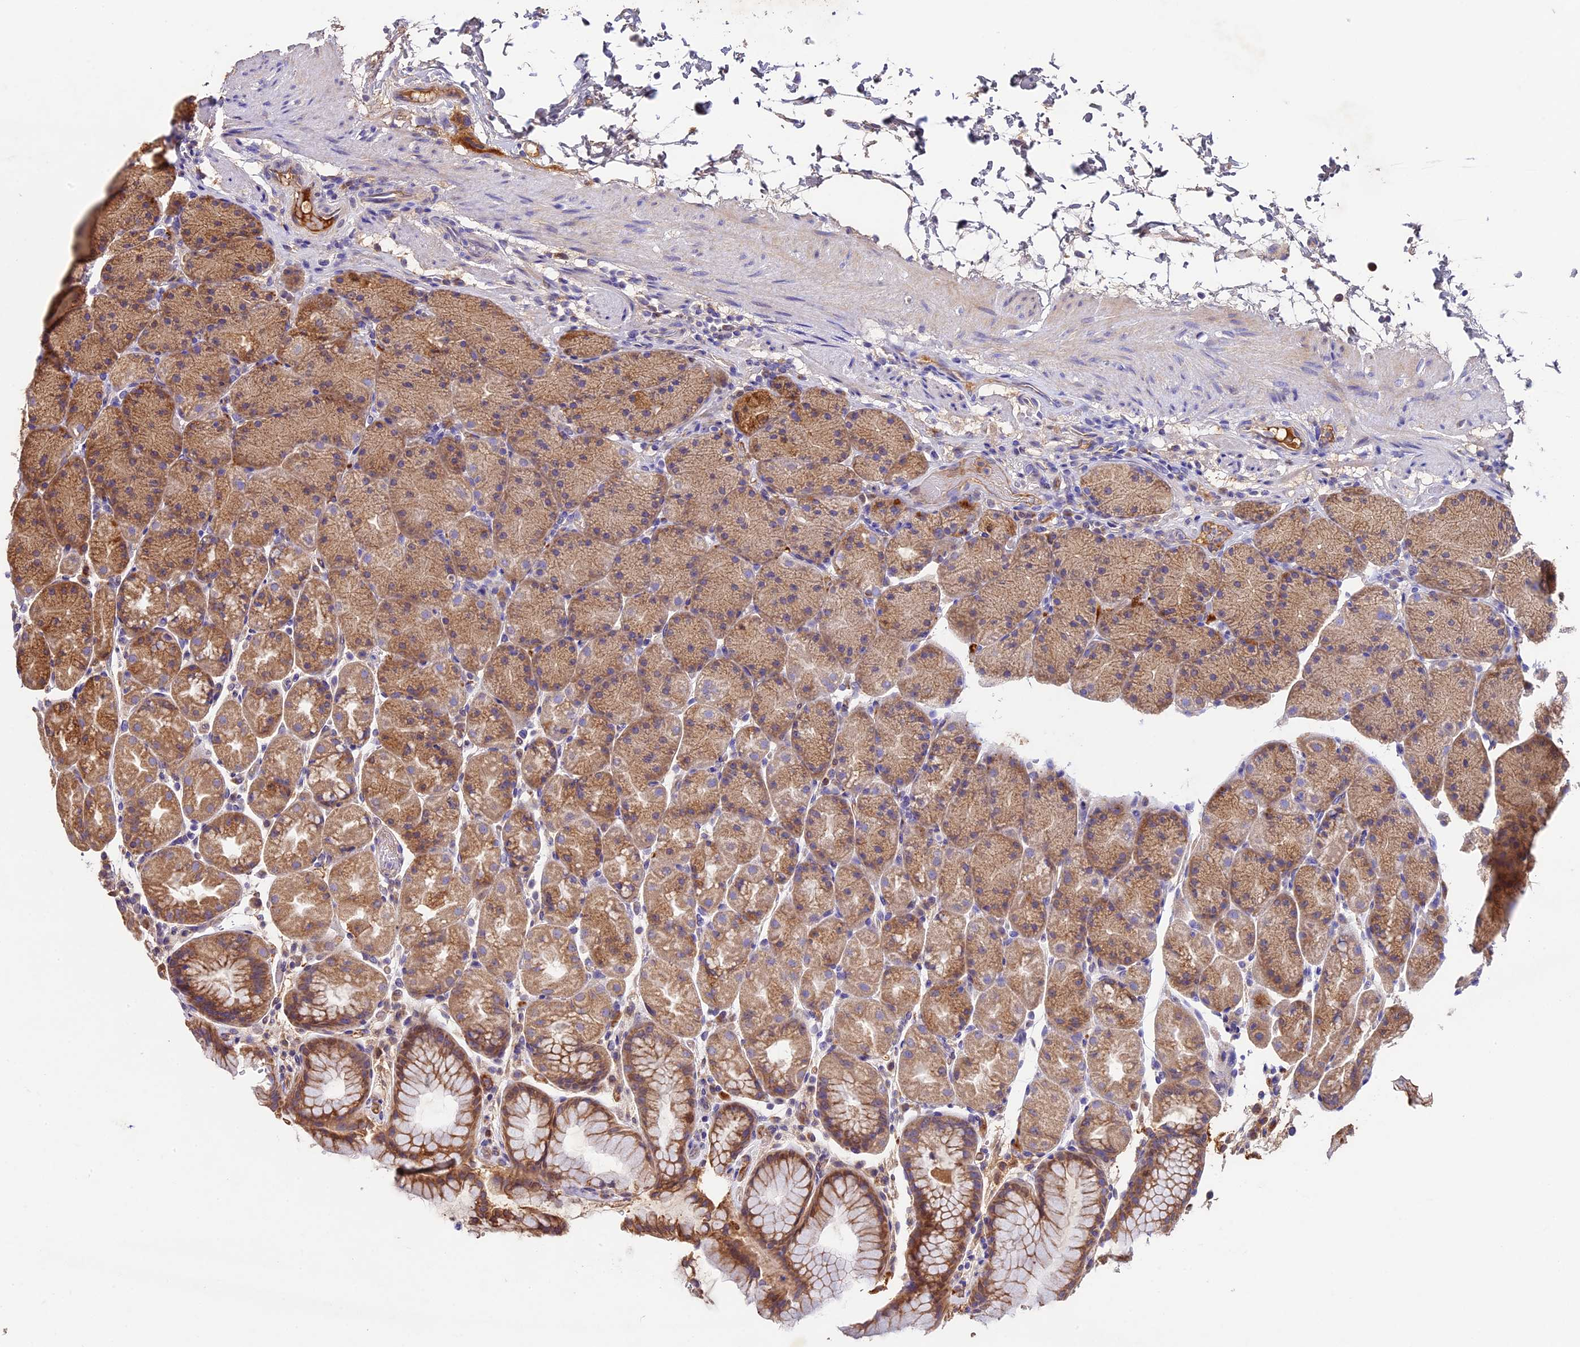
{"staining": {"intensity": "moderate", "quantity": ">75%", "location": "cytoplasmic/membranous"}, "tissue": "stomach", "cell_type": "Glandular cells", "image_type": "normal", "snomed": [{"axis": "morphology", "description": "Normal tissue, NOS"}, {"axis": "topography", "description": "Stomach, upper"}, {"axis": "topography", "description": "Stomach, lower"}], "caption": "DAB (3,3'-diaminobenzidine) immunohistochemical staining of unremarkable human stomach displays moderate cytoplasmic/membranous protein positivity in about >75% of glandular cells. (DAB (3,3'-diaminobenzidine) IHC with brightfield microscopy, high magnification).", "gene": "OCEL1", "patient": {"sex": "male", "age": 67}}